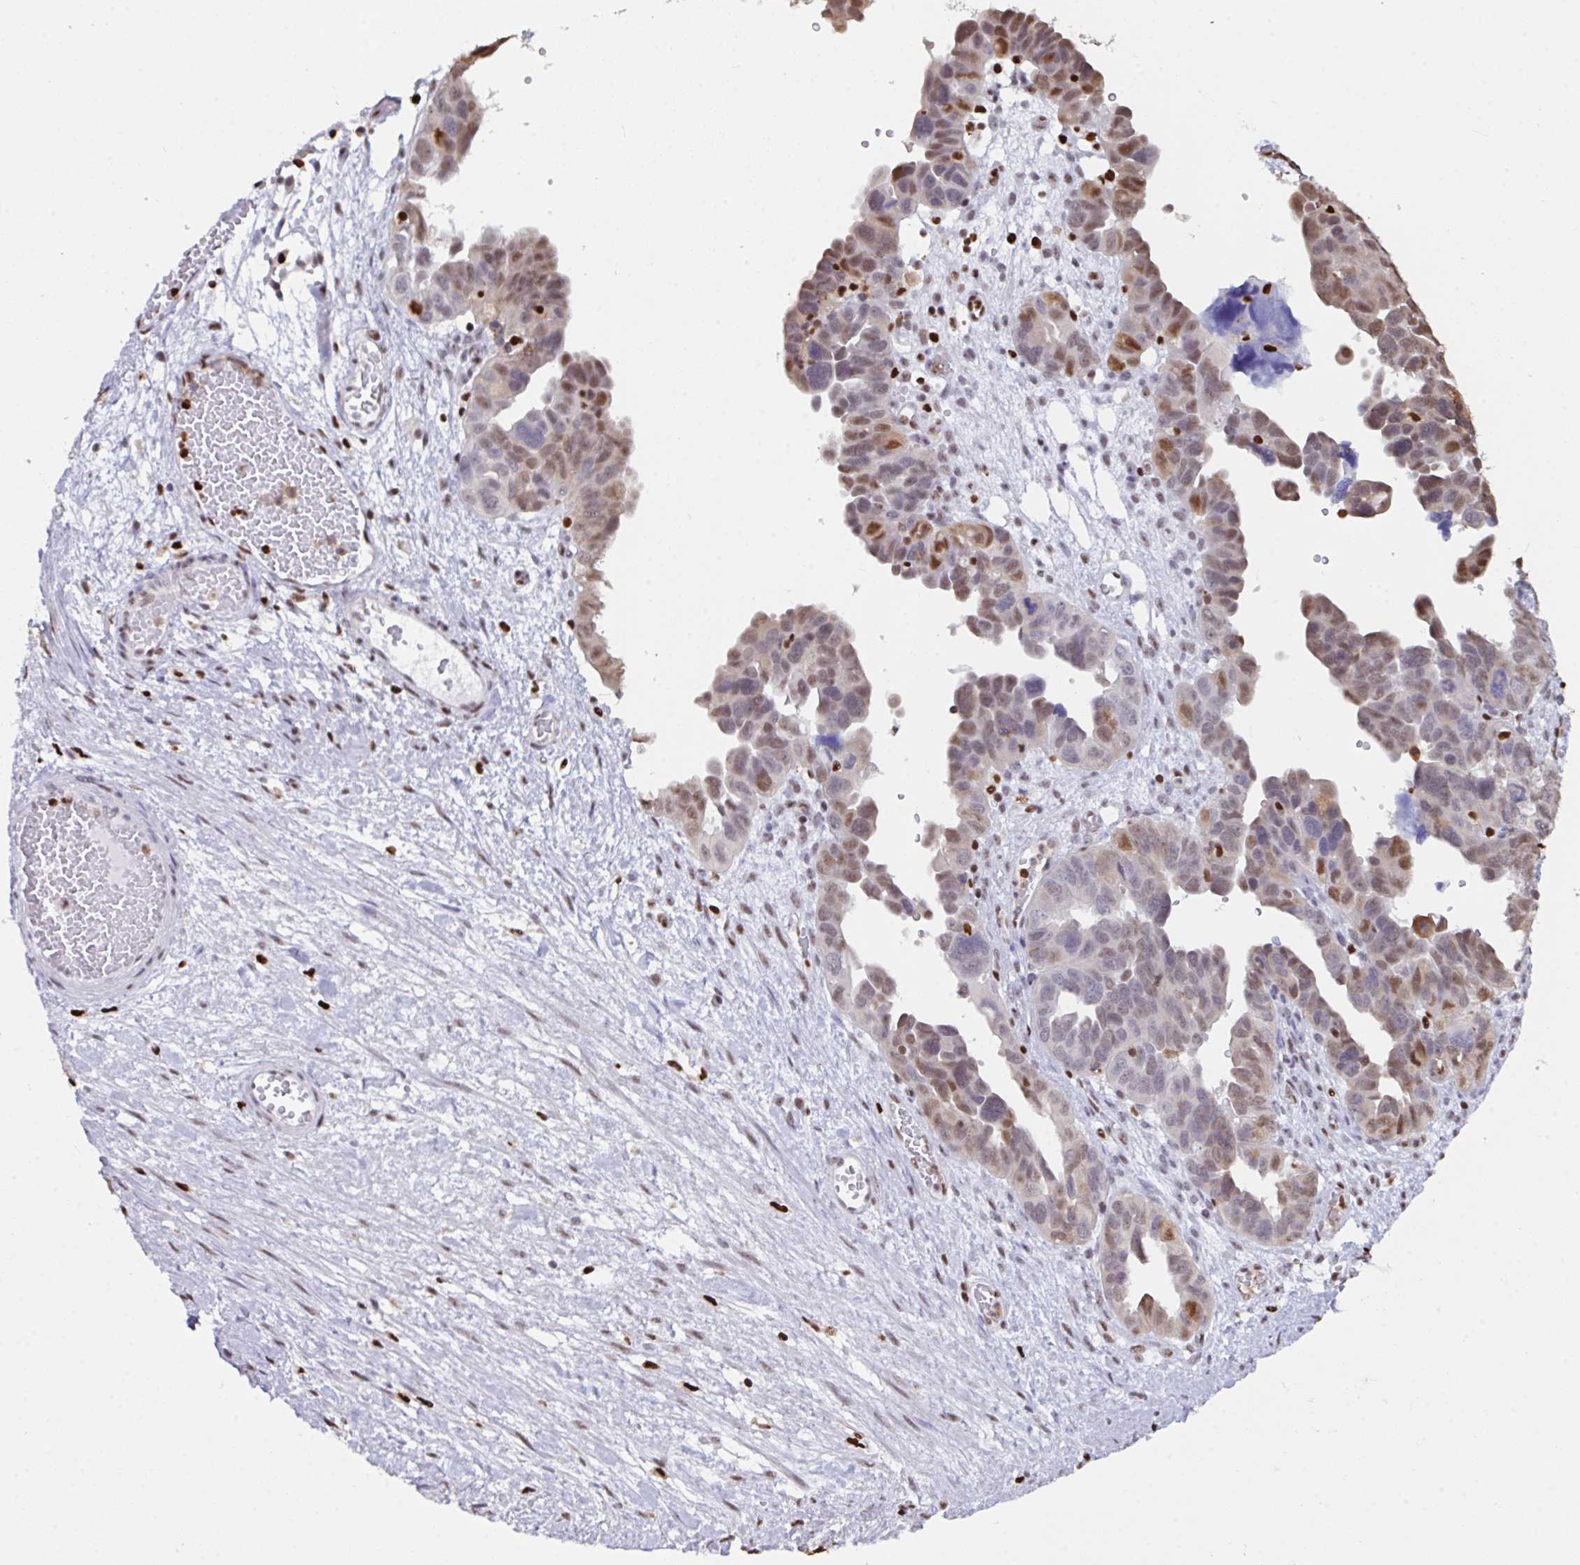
{"staining": {"intensity": "moderate", "quantity": "25%-75%", "location": "nuclear"}, "tissue": "ovarian cancer", "cell_type": "Tumor cells", "image_type": "cancer", "snomed": [{"axis": "morphology", "description": "Cystadenocarcinoma, serous, NOS"}, {"axis": "topography", "description": "Ovary"}], "caption": "There is medium levels of moderate nuclear staining in tumor cells of ovarian cancer (serous cystadenocarcinoma), as demonstrated by immunohistochemical staining (brown color).", "gene": "BTBD10", "patient": {"sex": "female", "age": 64}}